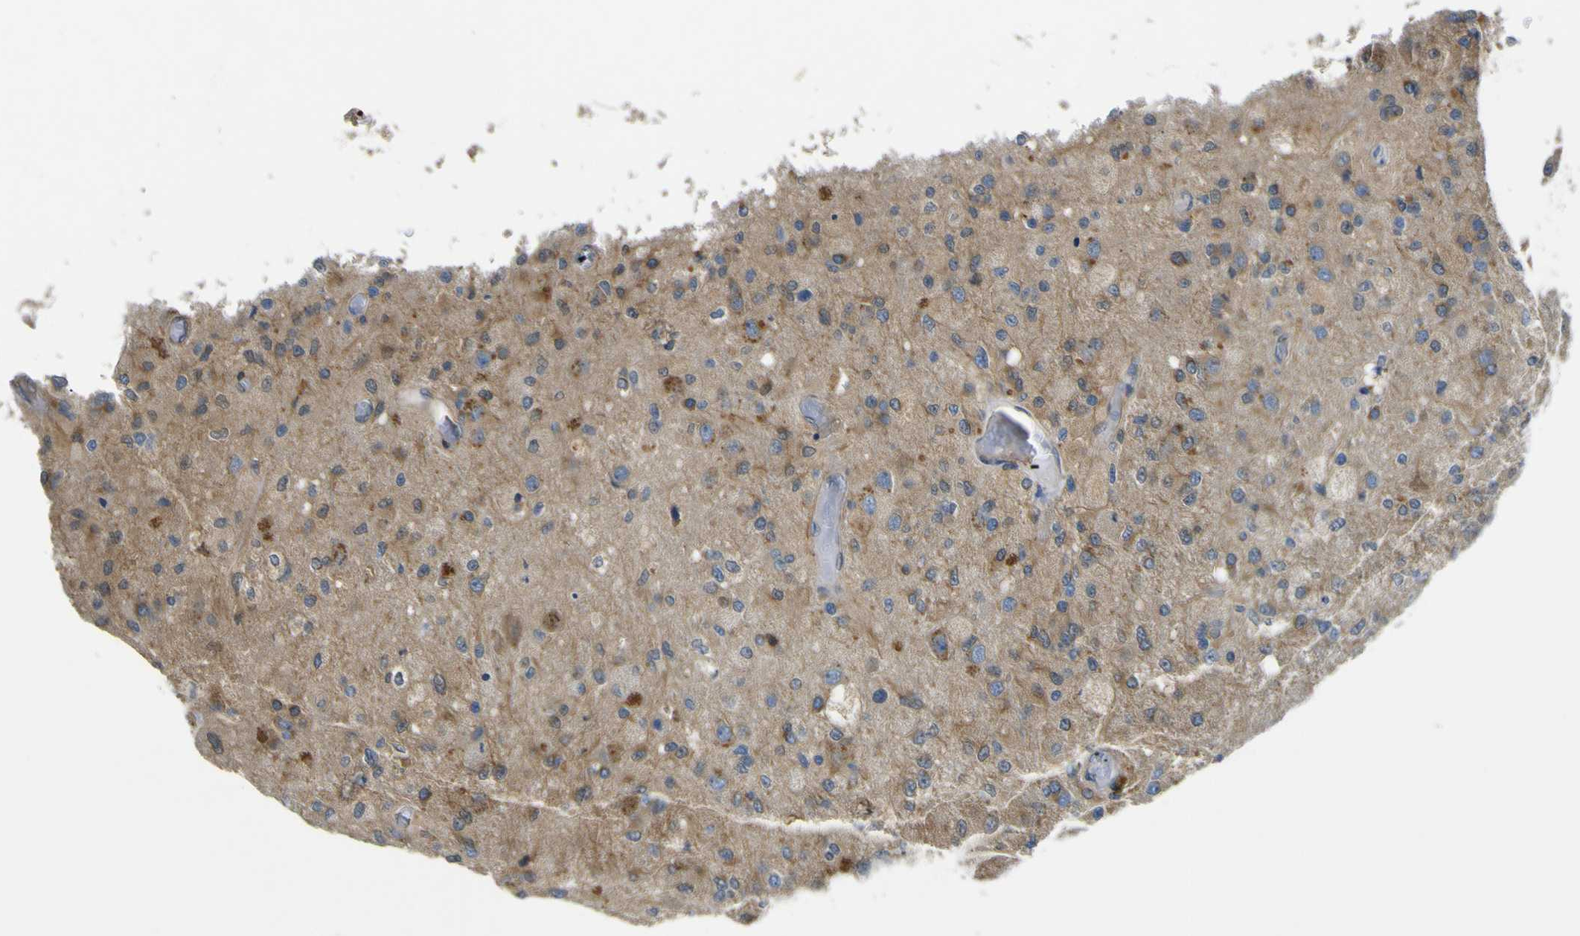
{"staining": {"intensity": "moderate", "quantity": "25%-75%", "location": "cytoplasmic/membranous"}, "tissue": "glioma", "cell_type": "Tumor cells", "image_type": "cancer", "snomed": [{"axis": "morphology", "description": "Normal tissue, NOS"}, {"axis": "morphology", "description": "Glioma, malignant, High grade"}, {"axis": "topography", "description": "Cerebral cortex"}], "caption": "A brown stain labels moderate cytoplasmic/membranous staining of a protein in human glioma tumor cells. The staining was performed using DAB, with brown indicating positive protein expression. Nuclei are stained blue with hematoxylin.", "gene": "EML2", "patient": {"sex": "male", "age": 77}}